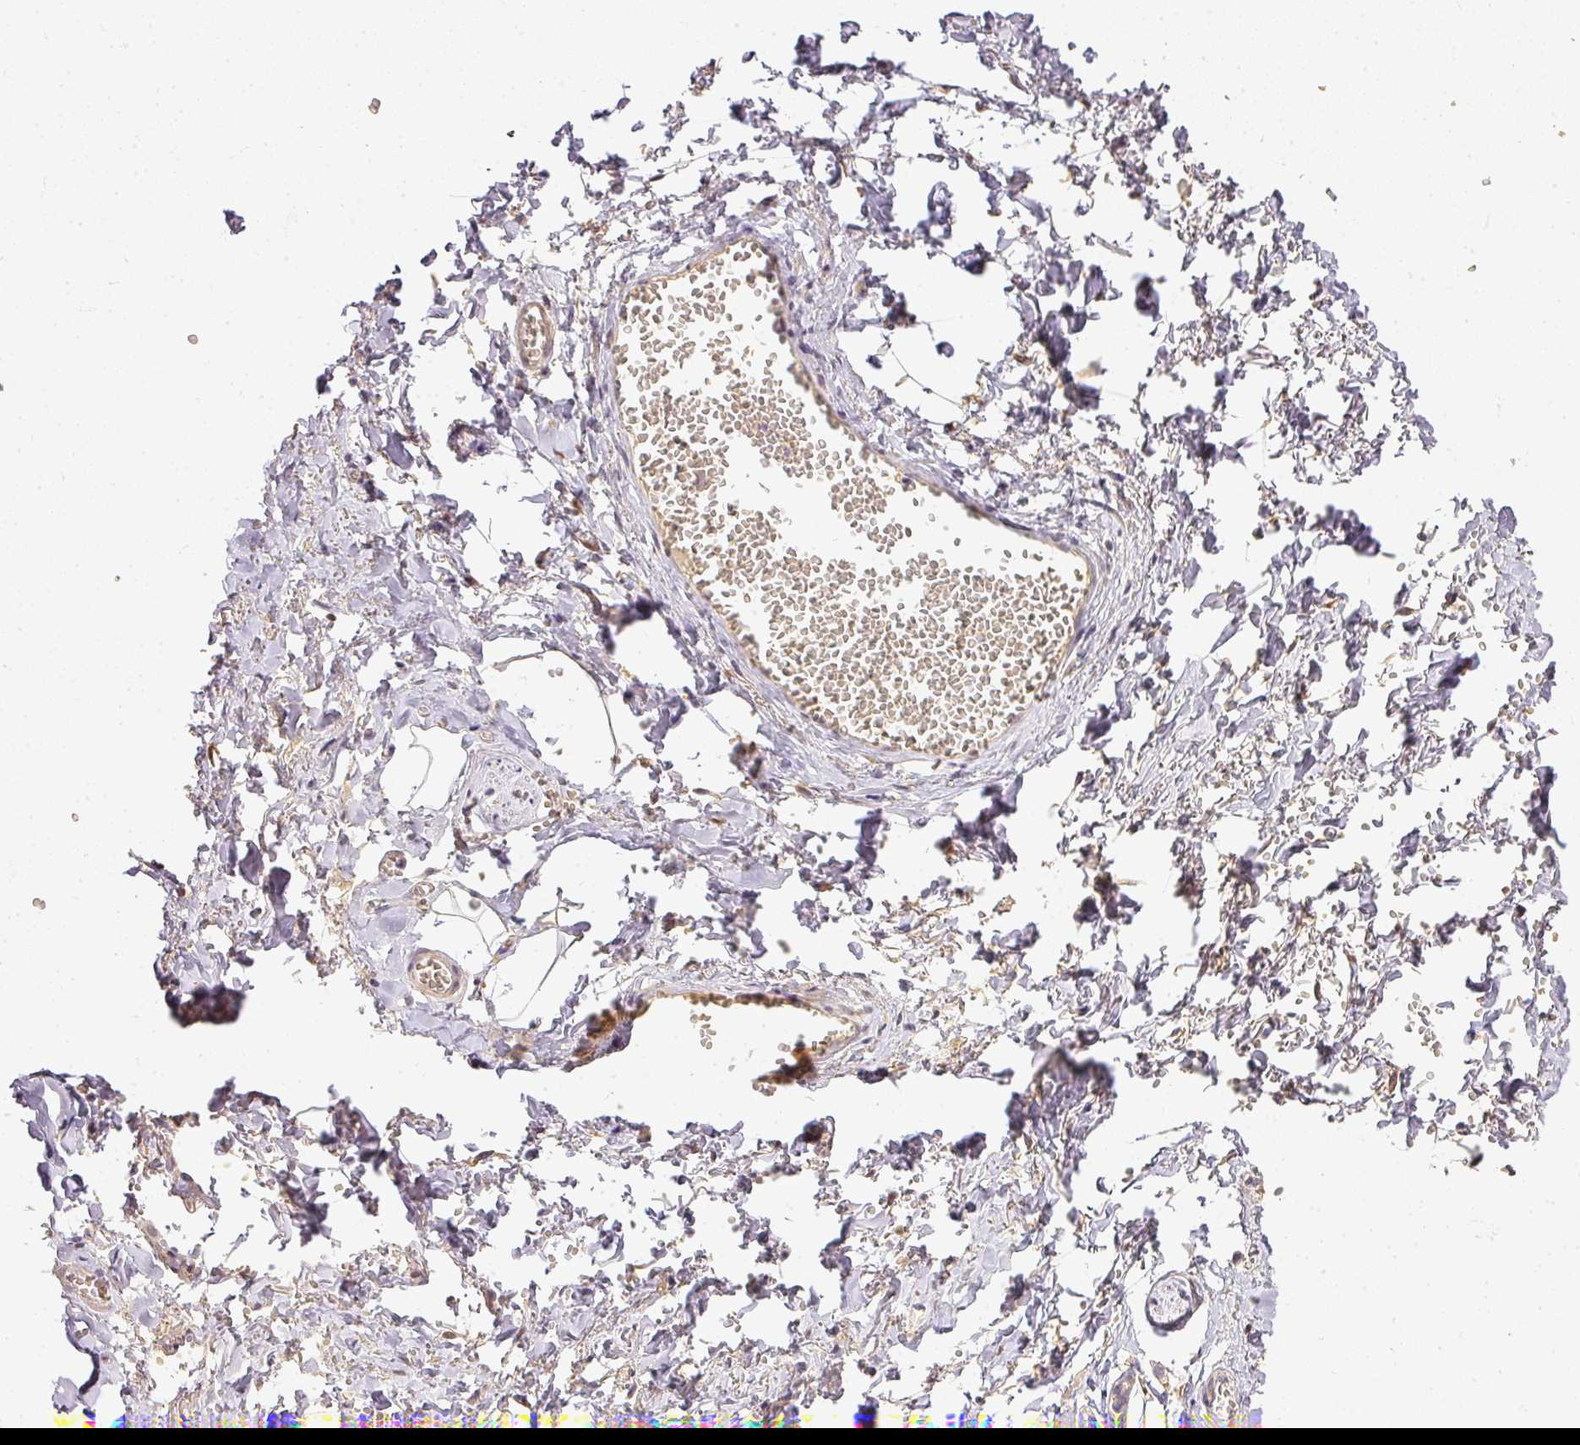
{"staining": {"intensity": "moderate", "quantity": ">75%", "location": "cytoplasmic/membranous"}, "tissue": "adipose tissue", "cell_type": "Adipocytes", "image_type": "normal", "snomed": [{"axis": "morphology", "description": "Normal tissue, NOS"}, {"axis": "topography", "description": "Vulva"}, {"axis": "topography", "description": "Vagina"}, {"axis": "topography", "description": "Peripheral nerve tissue"}], "caption": "Human adipose tissue stained with a protein marker displays moderate staining in adipocytes.", "gene": "ADH5", "patient": {"sex": "female", "age": 66}}